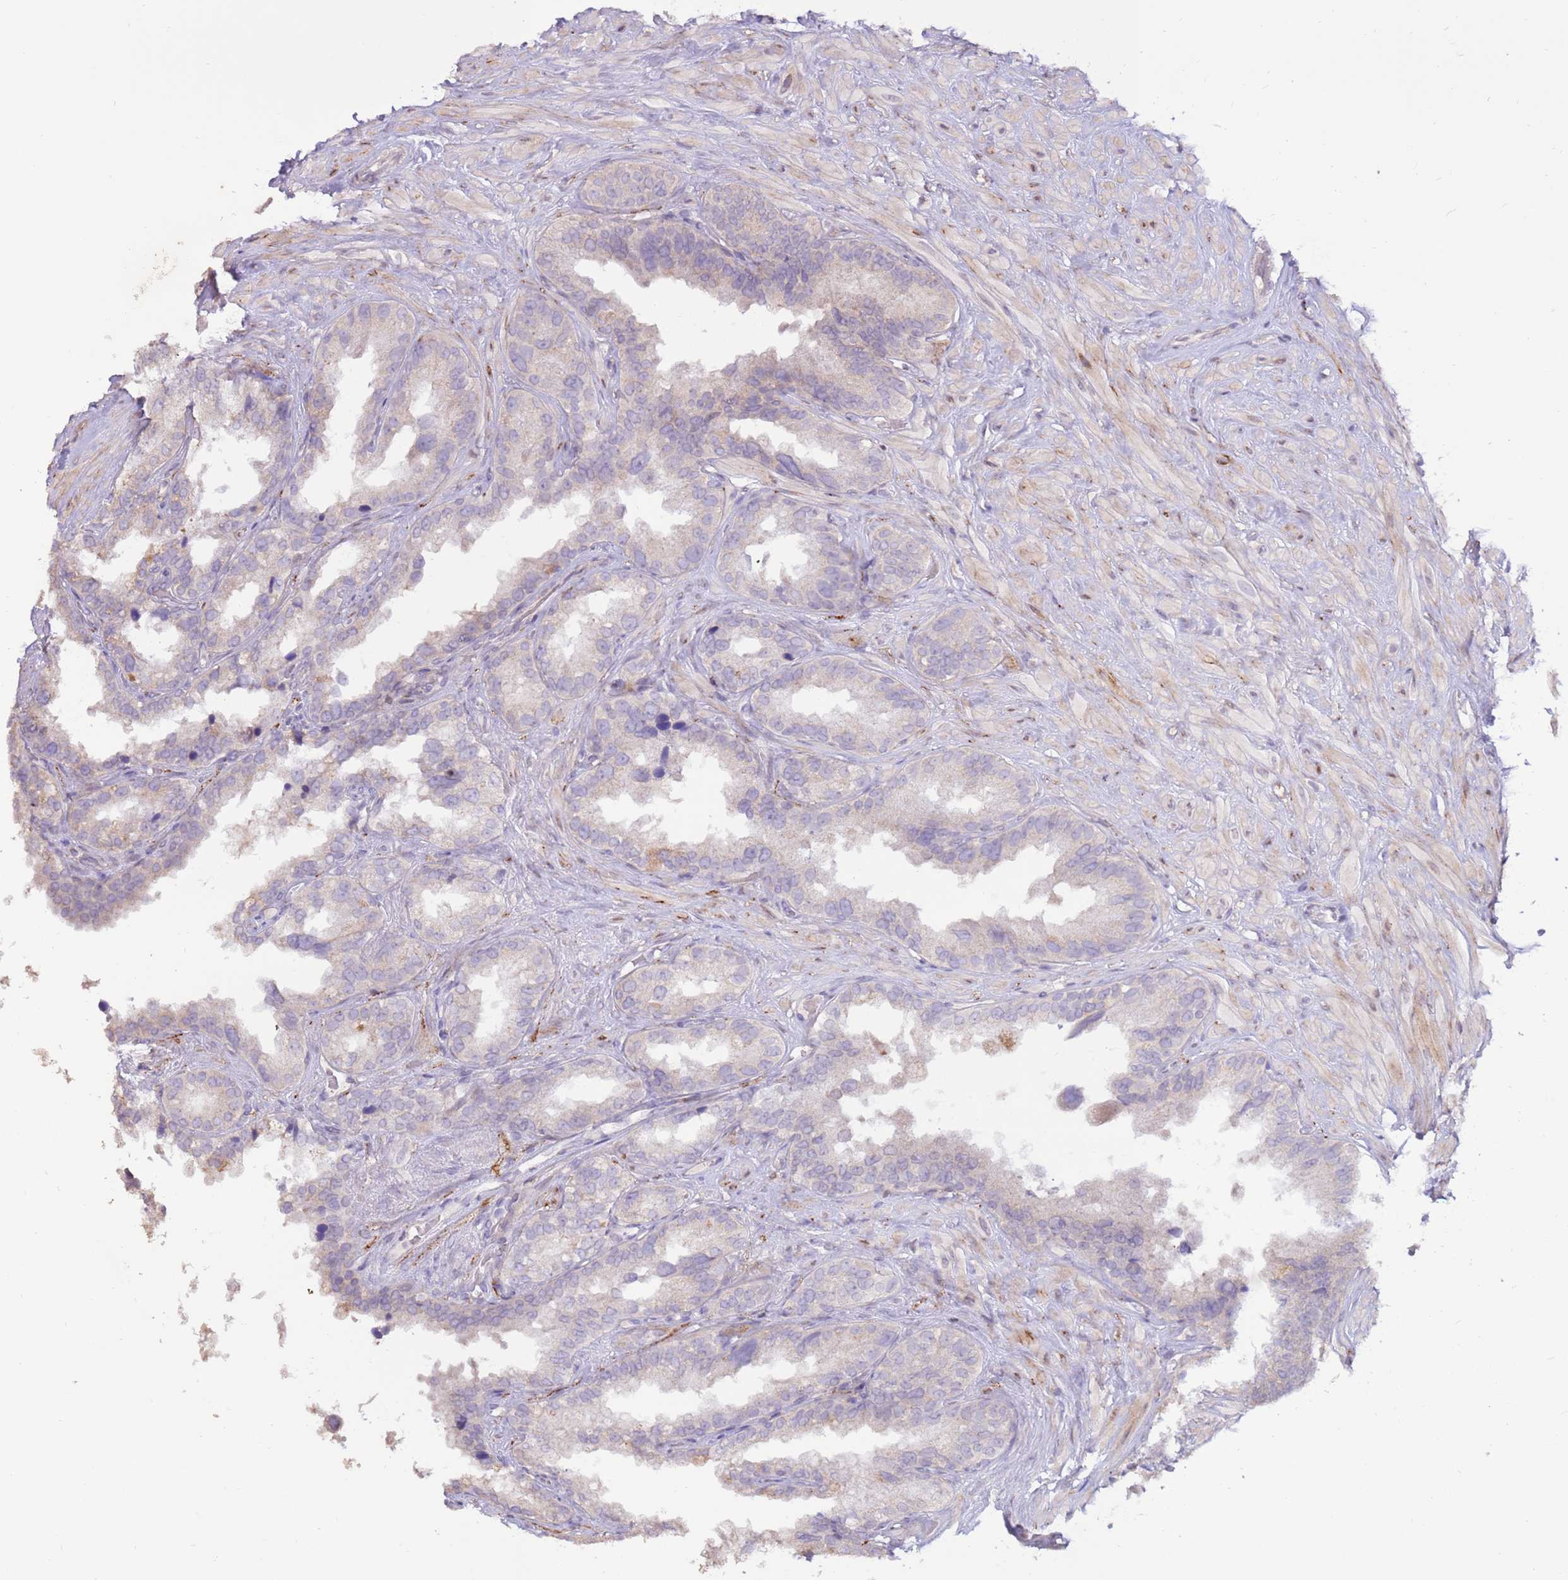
{"staining": {"intensity": "negative", "quantity": "none", "location": "none"}, "tissue": "seminal vesicle", "cell_type": "Glandular cells", "image_type": "normal", "snomed": [{"axis": "morphology", "description": "Normal tissue, NOS"}, {"axis": "topography", "description": "Seminal veicle"}], "caption": "High power microscopy histopathology image of an IHC histopathology image of unremarkable seminal vesicle, revealing no significant expression in glandular cells.", "gene": "LGI4", "patient": {"sex": "male", "age": 80}}